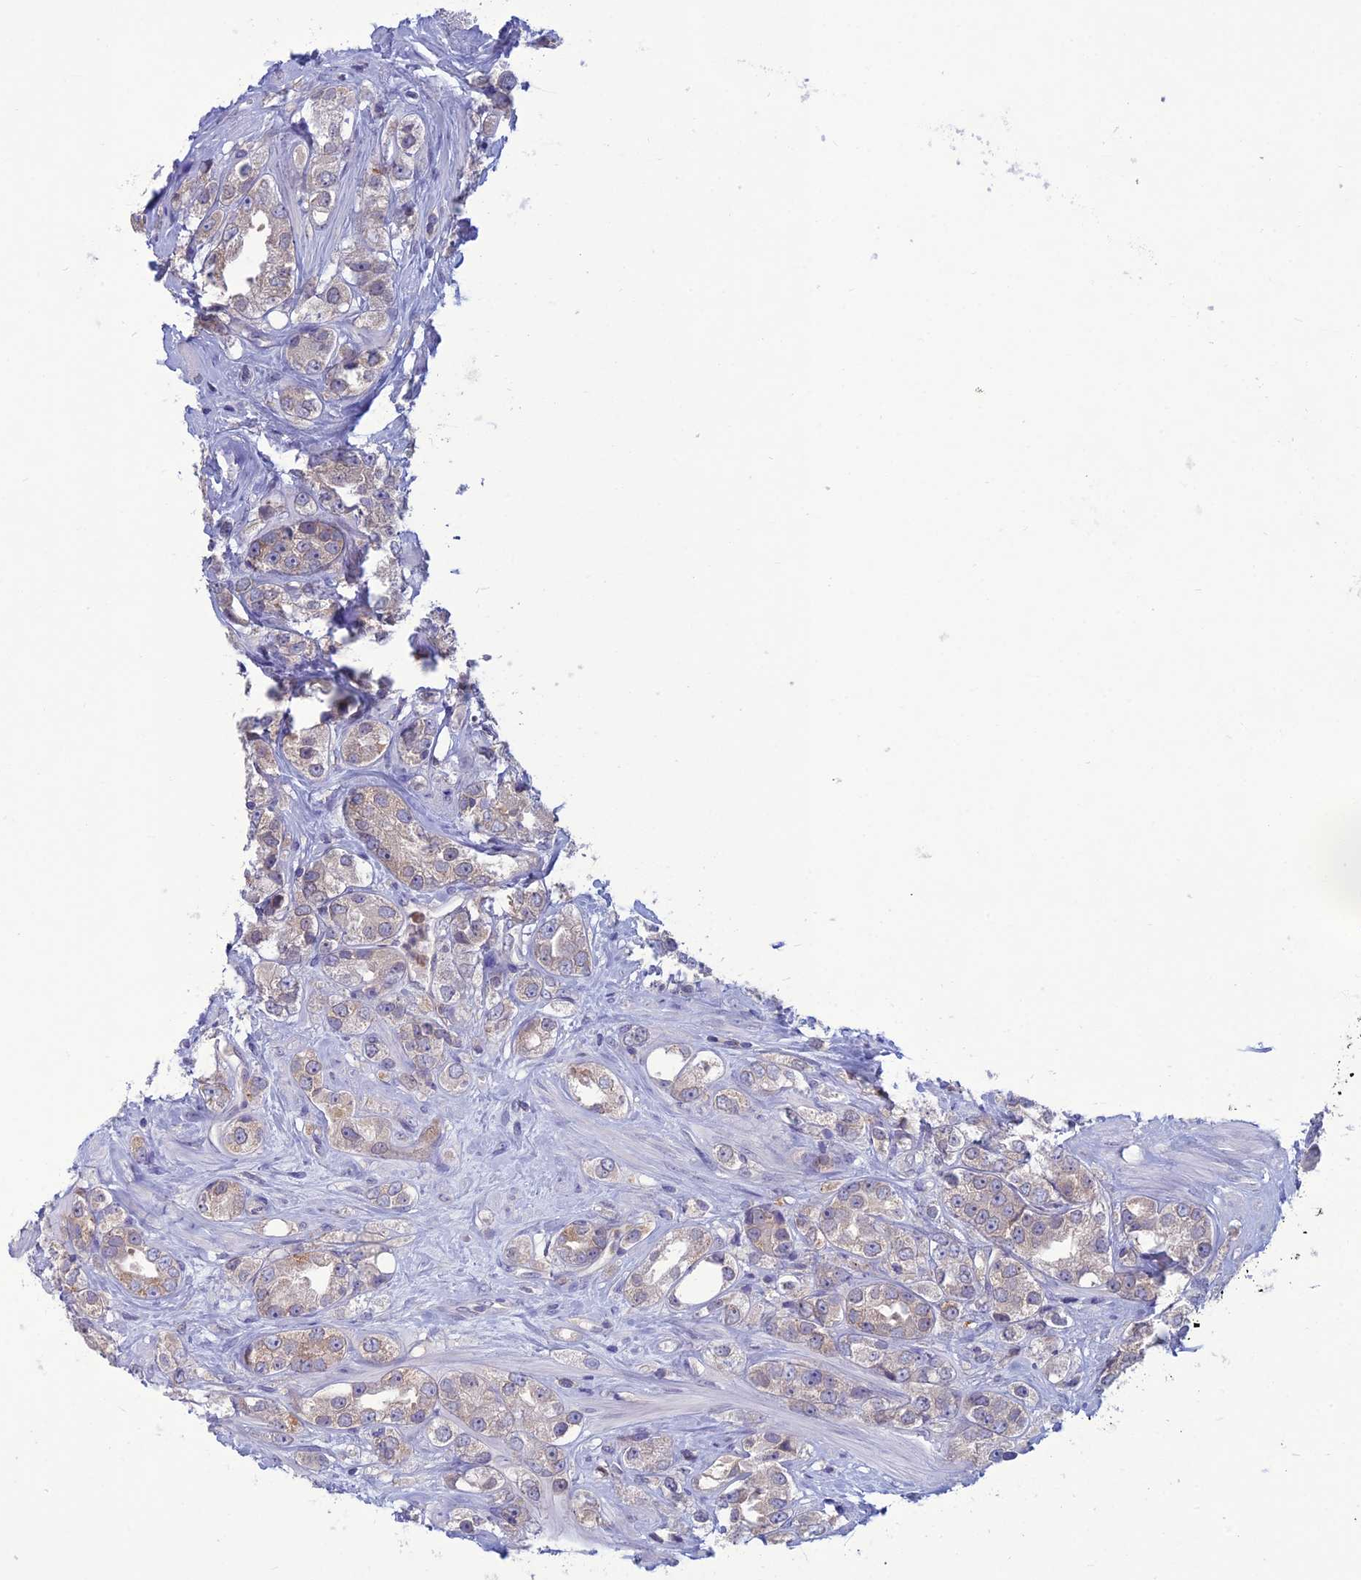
{"staining": {"intensity": "weak", "quantity": "<25%", "location": "cytoplasmic/membranous"}, "tissue": "prostate cancer", "cell_type": "Tumor cells", "image_type": "cancer", "snomed": [{"axis": "morphology", "description": "Adenocarcinoma, NOS"}, {"axis": "topography", "description": "Prostate"}], "caption": "High magnification brightfield microscopy of prostate cancer stained with DAB (3,3'-diaminobenzidine) (brown) and counterstained with hematoxylin (blue): tumor cells show no significant expression.", "gene": "WDR46", "patient": {"sex": "male", "age": 79}}